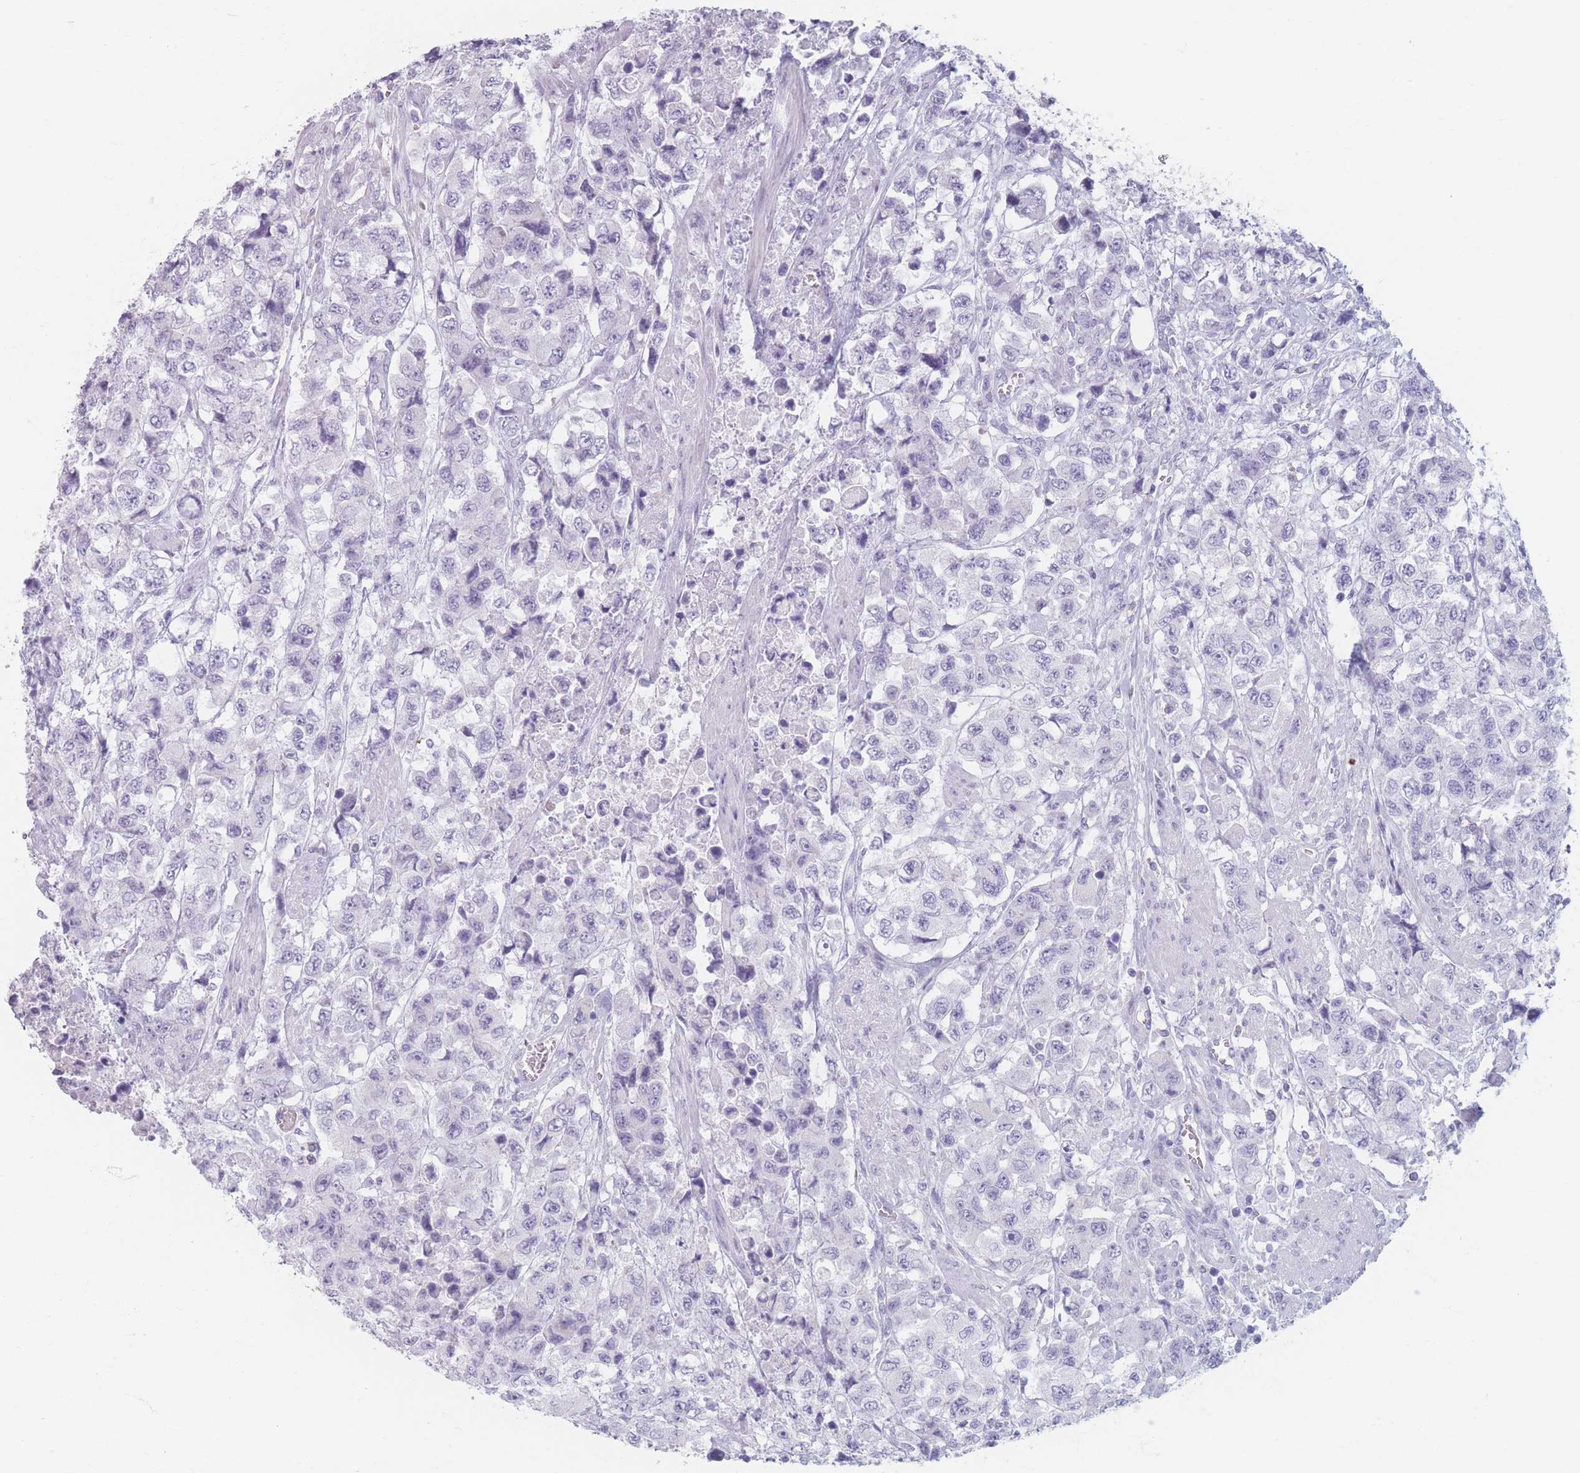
{"staining": {"intensity": "negative", "quantity": "none", "location": "none"}, "tissue": "urothelial cancer", "cell_type": "Tumor cells", "image_type": "cancer", "snomed": [{"axis": "morphology", "description": "Urothelial carcinoma, High grade"}, {"axis": "topography", "description": "Urinary bladder"}], "caption": "Urothelial carcinoma (high-grade) was stained to show a protein in brown. There is no significant staining in tumor cells. (DAB immunohistochemistry visualized using brightfield microscopy, high magnification).", "gene": "PIGM", "patient": {"sex": "female", "age": 78}}